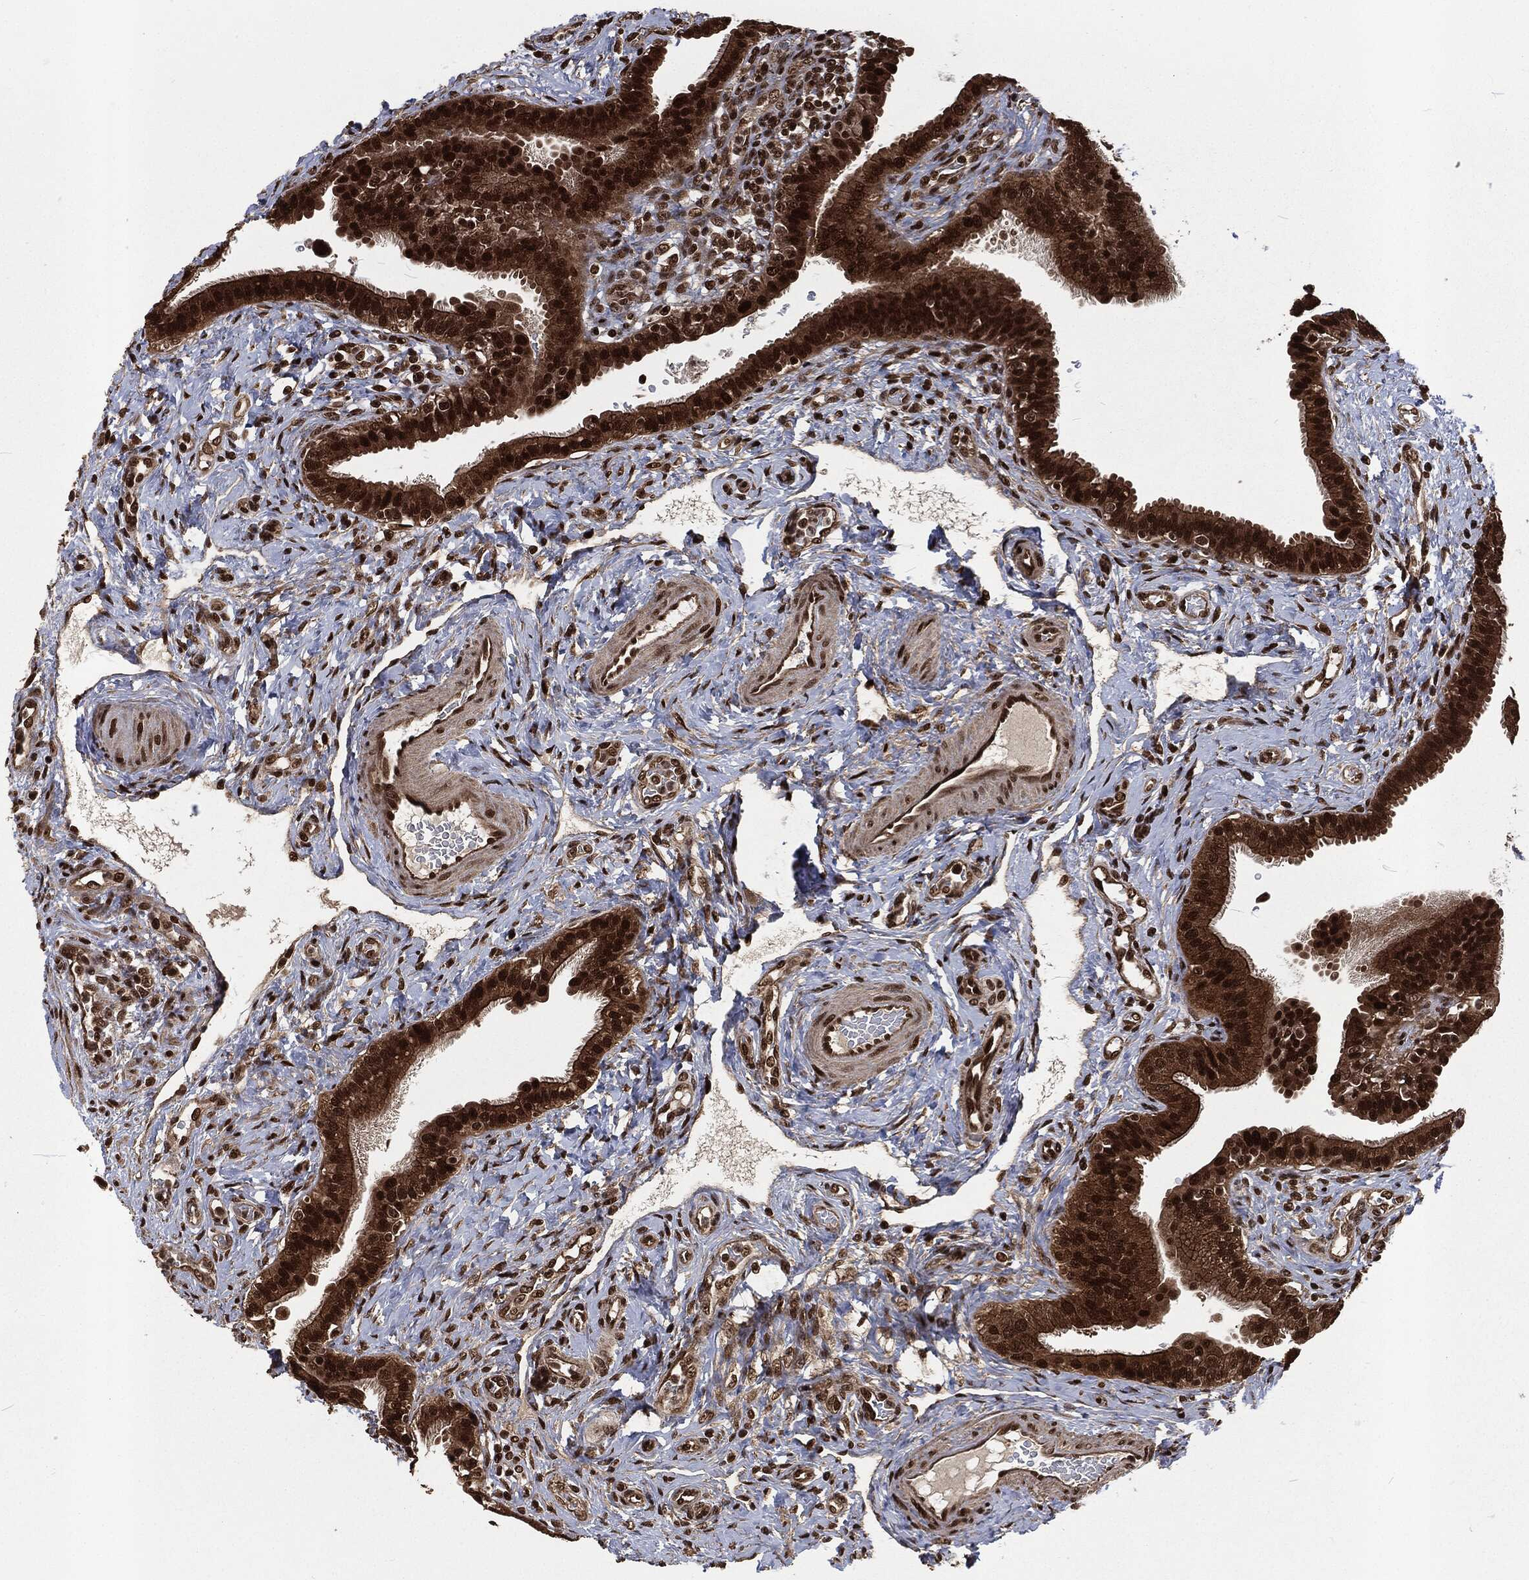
{"staining": {"intensity": "strong", "quantity": ">75%", "location": "cytoplasmic/membranous,nuclear"}, "tissue": "fallopian tube", "cell_type": "Glandular cells", "image_type": "normal", "snomed": [{"axis": "morphology", "description": "Normal tissue, NOS"}, {"axis": "topography", "description": "Fallopian tube"}], "caption": "The image reveals staining of normal fallopian tube, revealing strong cytoplasmic/membranous,nuclear protein positivity (brown color) within glandular cells.", "gene": "NGRN", "patient": {"sex": "female", "age": 41}}